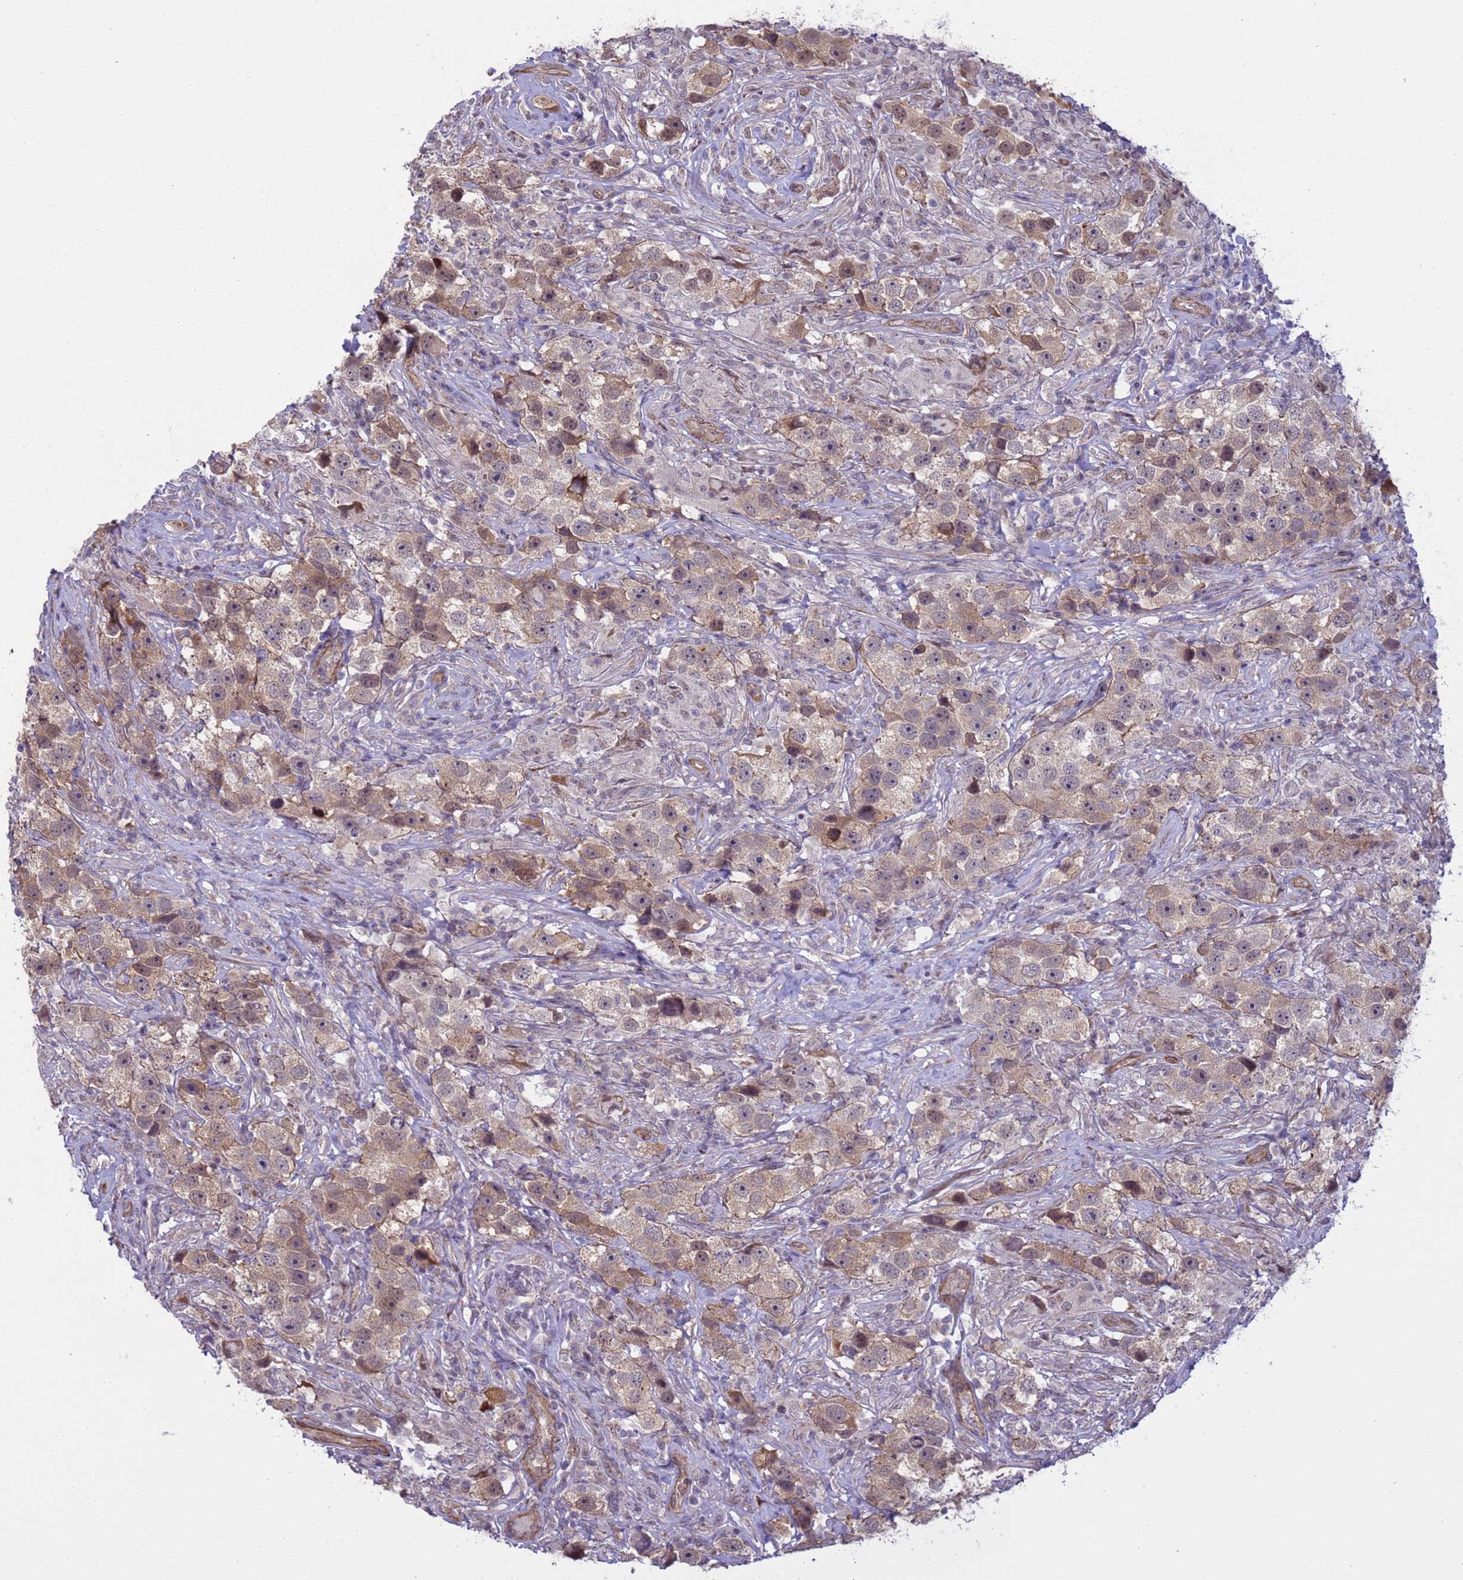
{"staining": {"intensity": "weak", "quantity": ">75%", "location": "cytoplasmic/membranous"}, "tissue": "testis cancer", "cell_type": "Tumor cells", "image_type": "cancer", "snomed": [{"axis": "morphology", "description": "Seminoma, NOS"}, {"axis": "topography", "description": "Testis"}], "caption": "Tumor cells exhibit low levels of weak cytoplasmic/membranous expression in approximately >75% of cells in human testis cancer (seminoma). (DAB (3,3'-diaminobenzidine) = brown stain, brightfield microscopy at high magnification).", "gene": "ITGB4", "patient": {"sex": "male", "age": 49}}